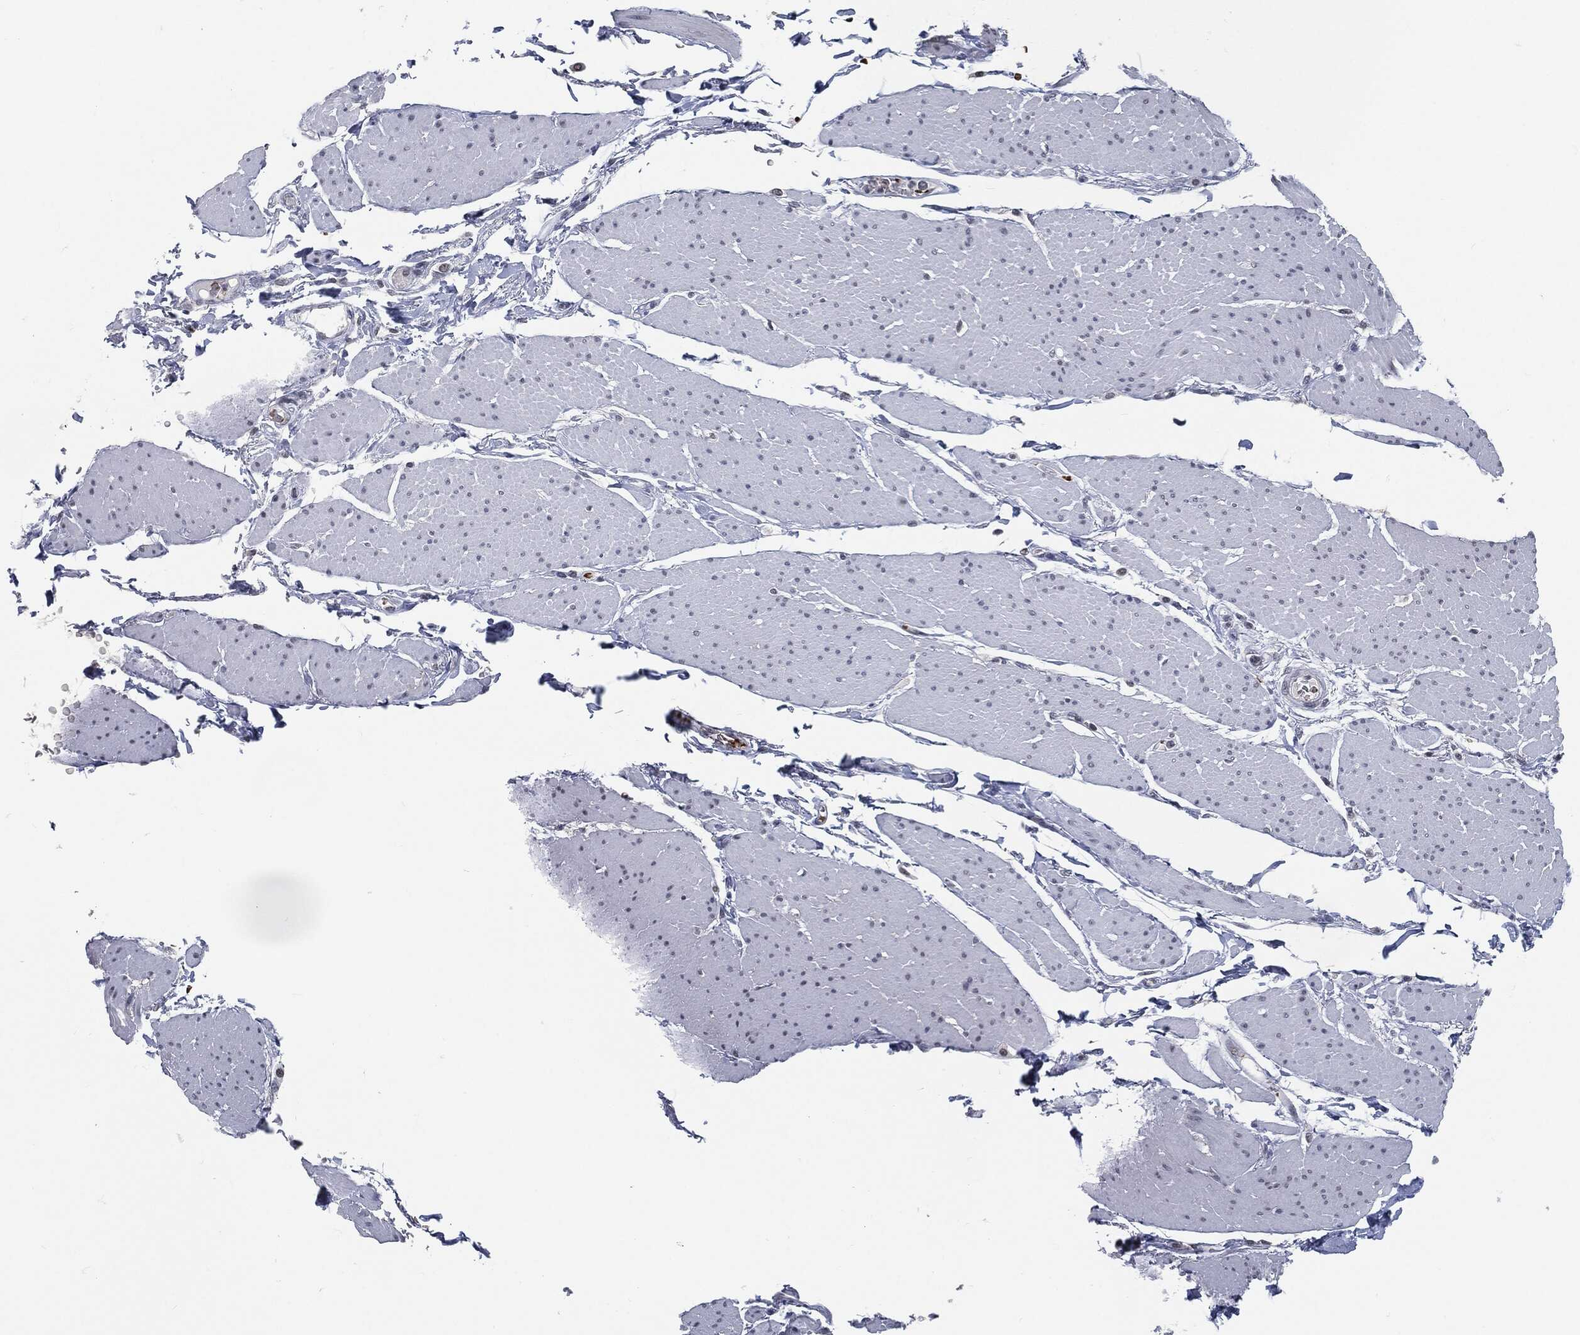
{"staining": {"intensity": "negative", "quantity": "none", "location": "none"}, "tissue": "smooth muscle", "cell_type": "Smooth muscle cells", "image_type": "normal", "snomed": [{"axis": "morphology", "description": "Normal tissue, NOS"}, {"axis": "topography", "description": "Smooth muscle"}, {"axis": "topography", "description": "Anal"}], "caption": "This is an IHC image of benign human smooth muscle. There is no staining in smooth muscle cells.", "gene": "ANXA1", "patient": {"sex": "male", "age": 83}}